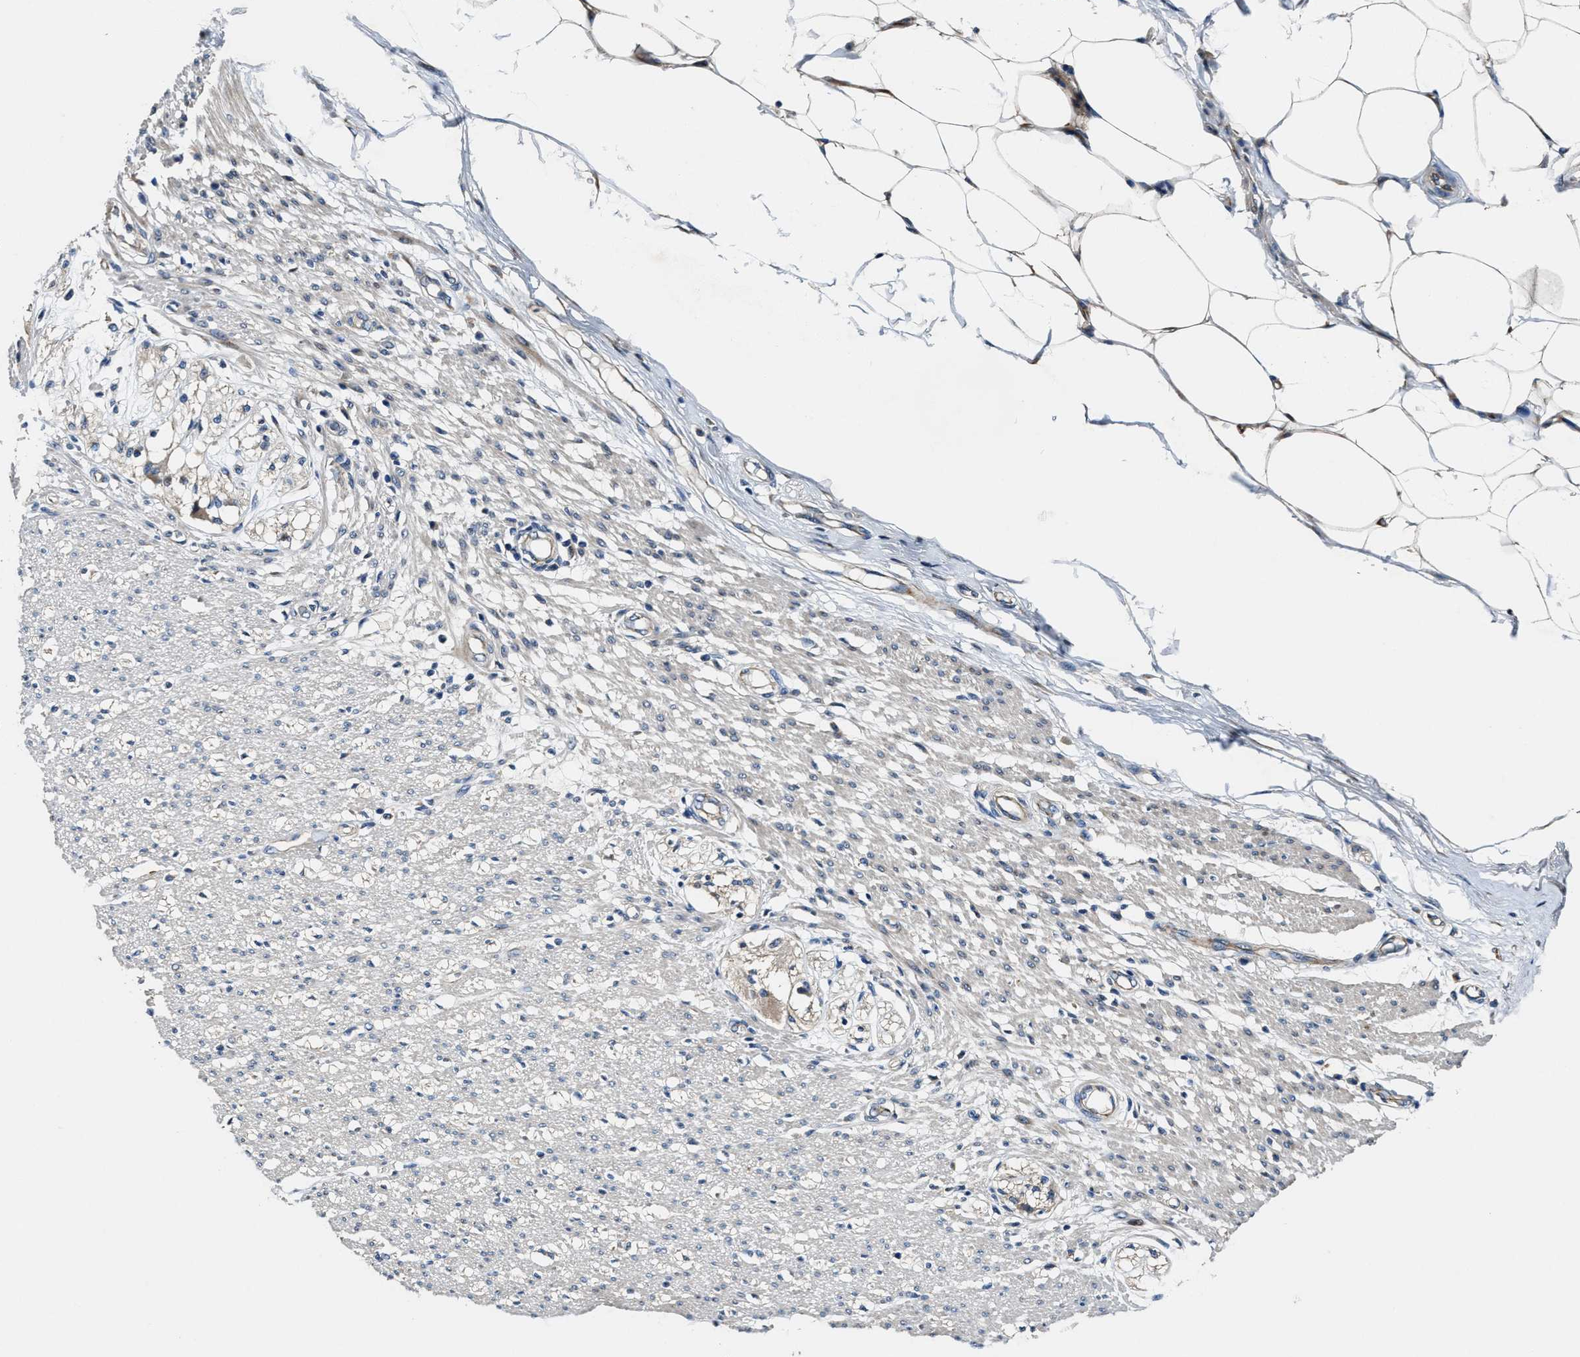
{"staining": {"intensity": "weak", "quantity": "25%-75%", "location": "cytoplasmic/membranous"}, "tissue": "smooth muscle", "cell_type": "Smooth muscle cells", "image_type": "normal", "snomed": [{"axis": "morphology", "description": "Normal tissue, NOS"}, {"axis": "morphology", "description": "Adenocarcinoma, NOS"}, {"axis": "topography", "description": "Colon"}, {"axis": "topography", "description": "Peripheral nerve tissue"}], "caption": "An immunohistochemistry (IHC) histopathology image of normal tissue is shown. Protein staining in brown shows weak cytoplasmic/membranous positivity in smooth muscle within smooth muscle cells. (DAB (3,3'-diaminobenzidine) IHC, brown staining for protein, blue staining for nuclei).", "gene": "PTAR1", "patient": {"sex": "male", "age": 14}}